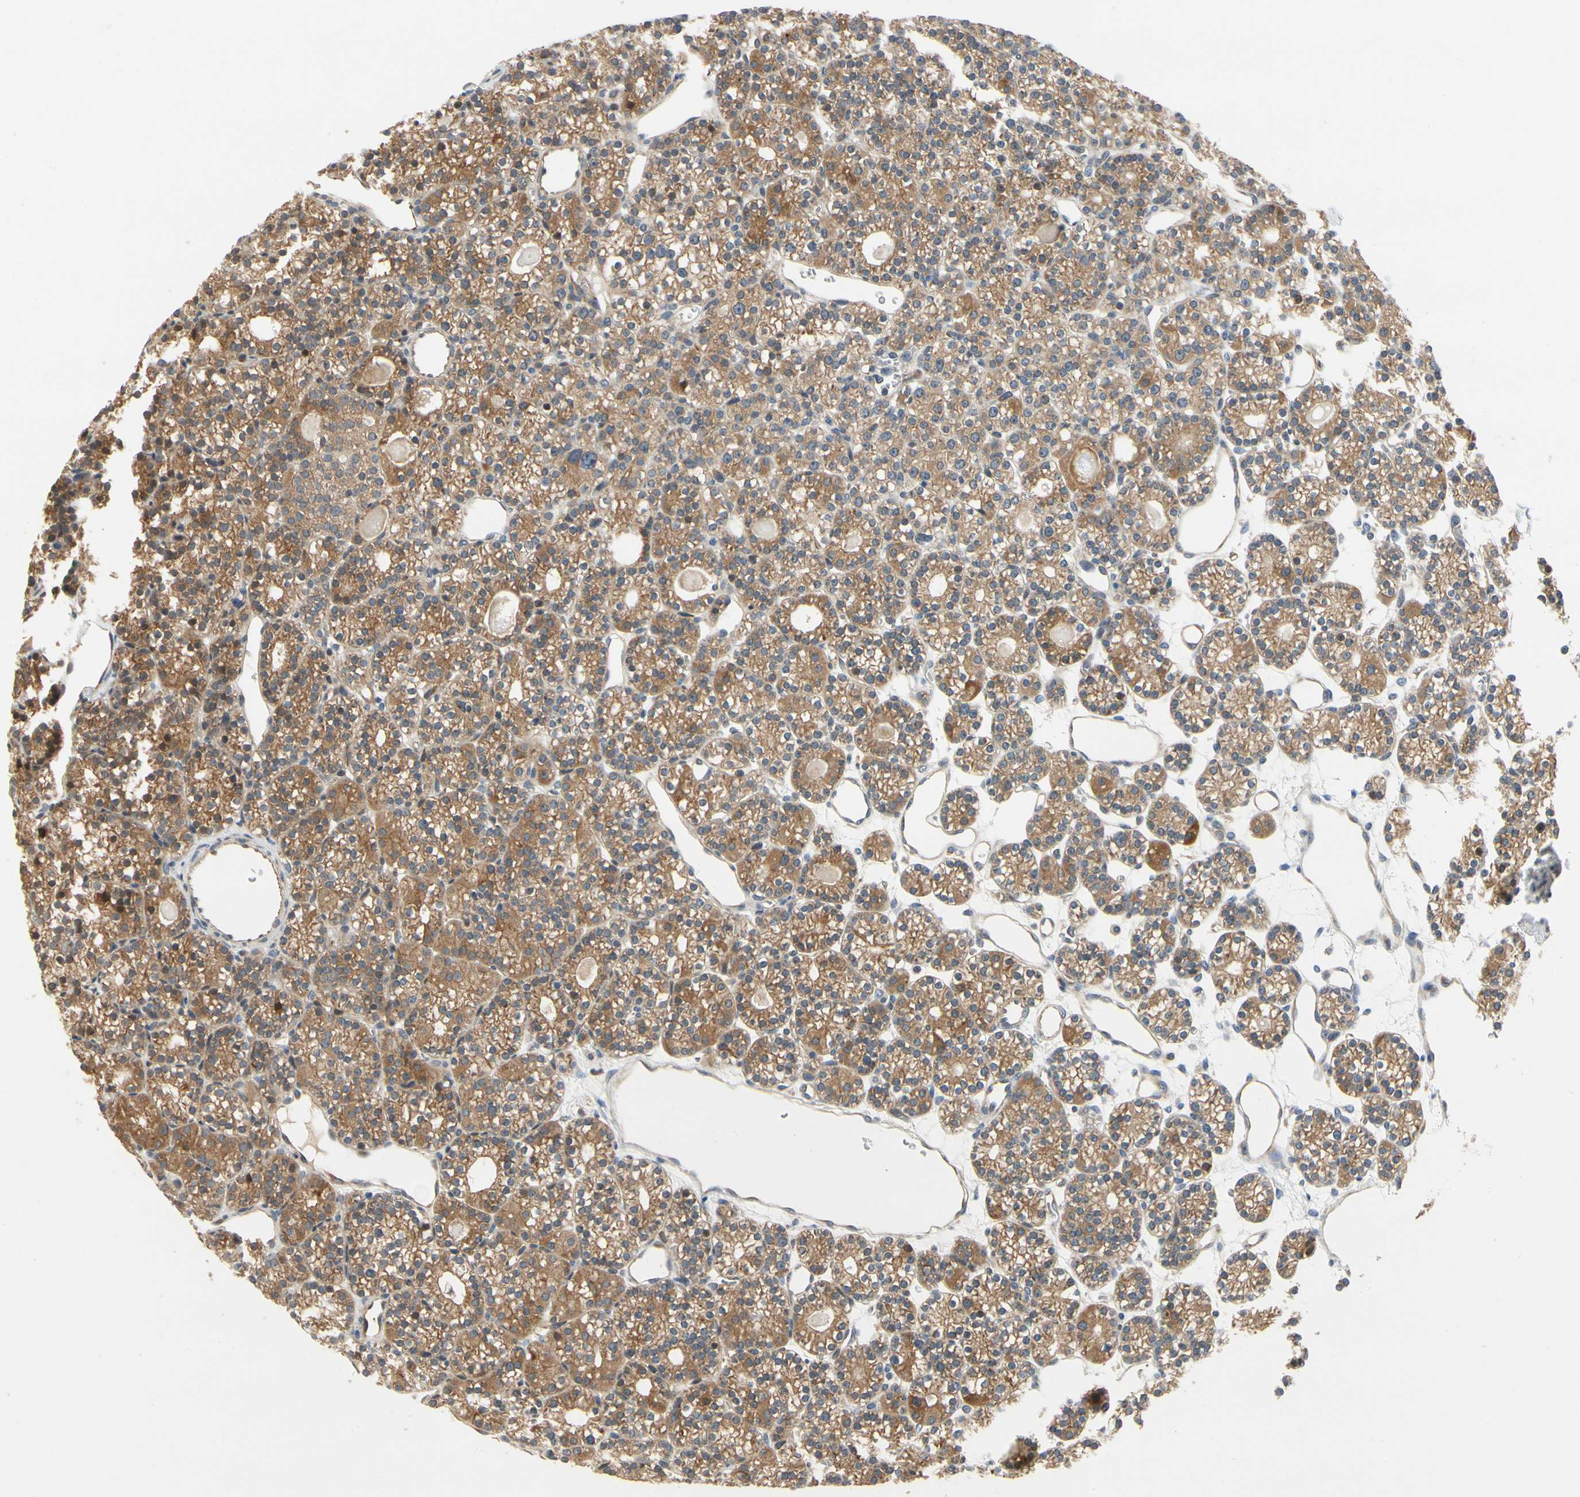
{"staining": {"intensity": "moderate", "quantity": ">75%", "location": "cytoplasmic/membranous"}, "tissue": "parathyroid gland", "cell_type": "Glandular cells", "image_type": "normal", "snomed": [{"axis": "morphology", "description": "Normal tissue, NOS"}, {"axis": "topography", "description": "Parathyroid gland"}], "caption": "Parathyroid gland stained with immunohistochemistry (IHC) reveals moderate cytoplasmic/membranous positivity in about >75% of glandular cells. (Brightfield microscopy of DAB IHC at high magnification).", "gene": "TDRP", "patient": {"sex": "female", "age": 64}}